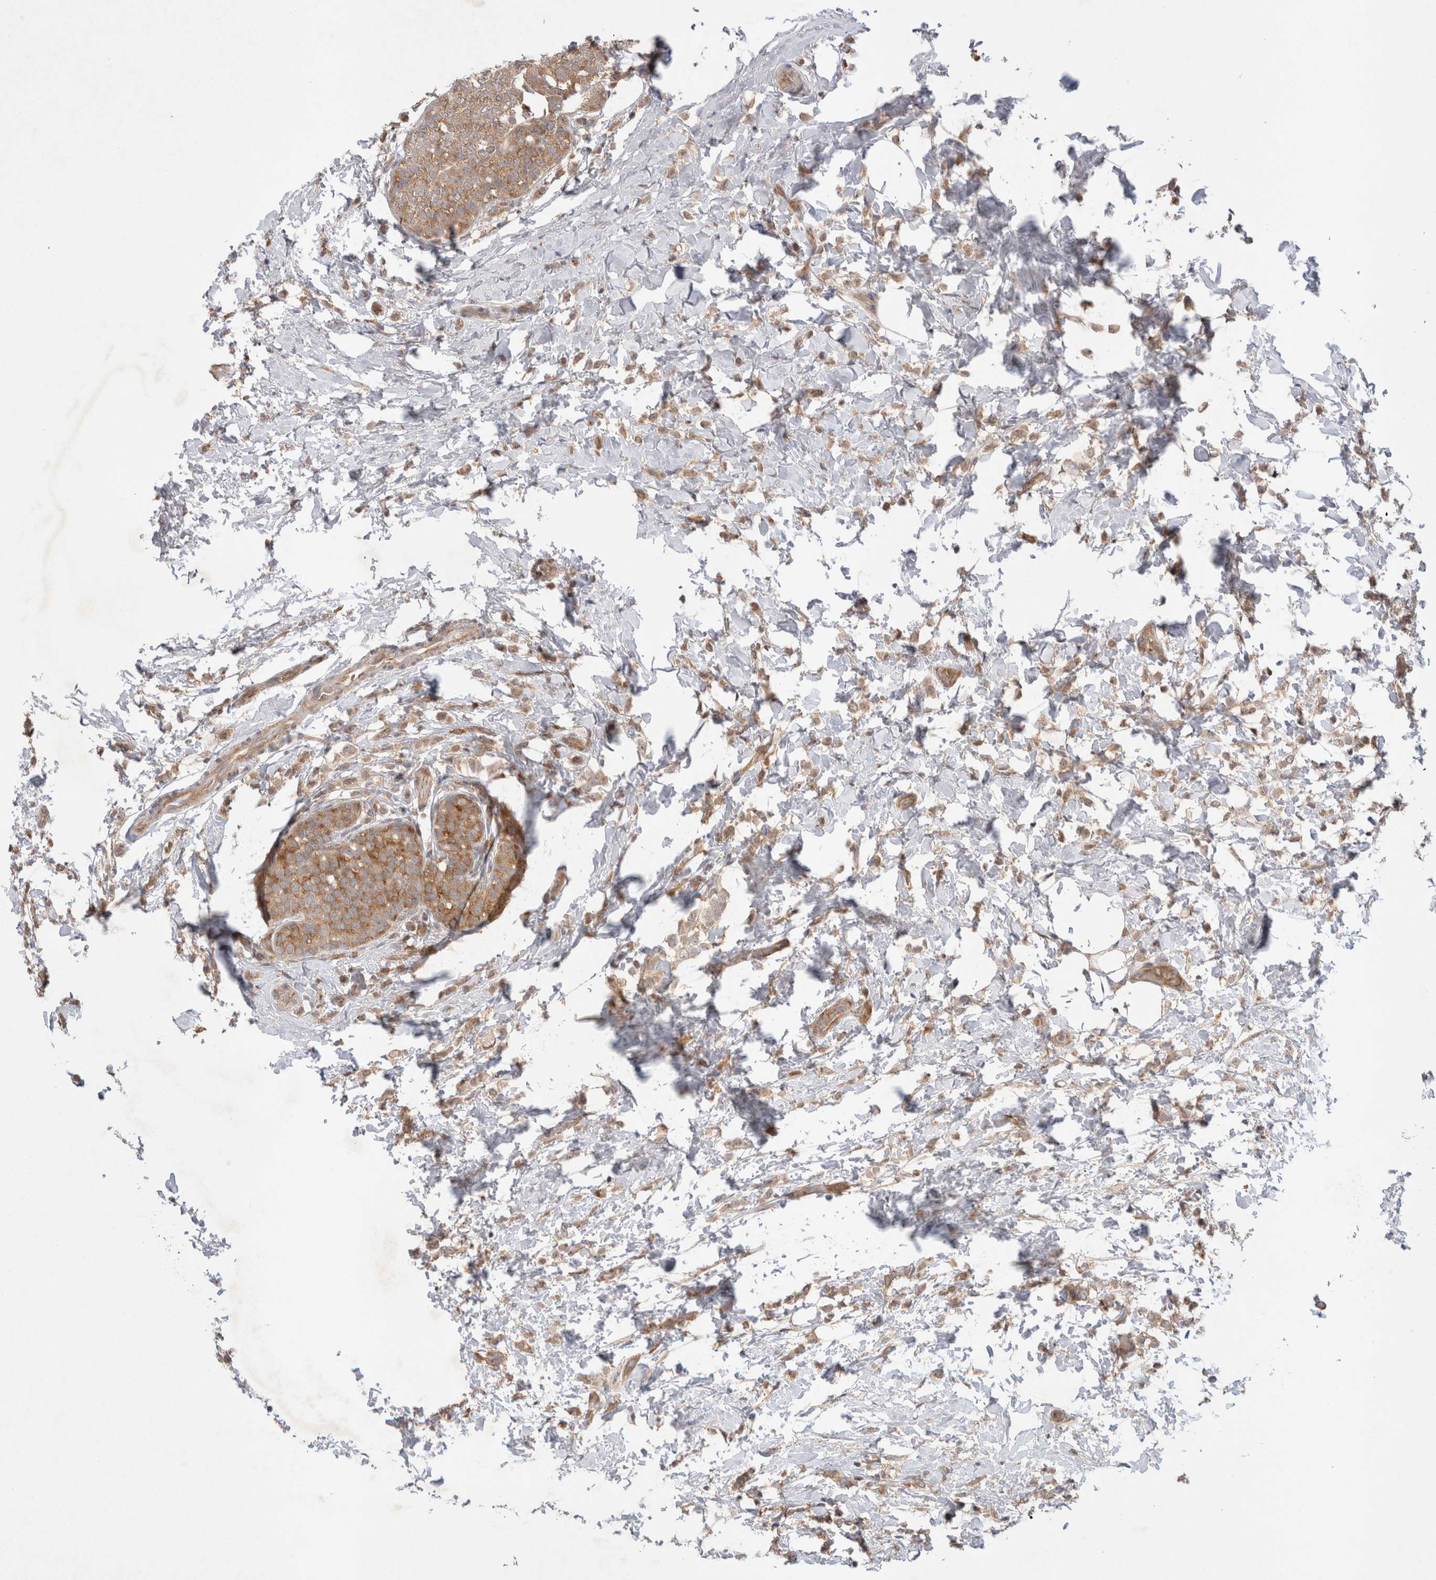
{"staining": {"intensity": "moderate", "quantity": ">75%", "location": "cytoplasmic/membranous"}, "tissue": "breast cancer", "cell_type": "Tumor cells", "image_type": "cancer", "snomed": [{"axis": "morphology", "description": "Lobular carcinoma"}, {"axis": "topography", "description": "Breast"}], "caption": "A medium amount of moderate cytoplasmic/membranous staining is appreciated in approximately >75% of tumor cells in lobular carcinoma (breast) tissue.", "gene": "EIF3E", "patient": {"sex": "female", "age": 50}}